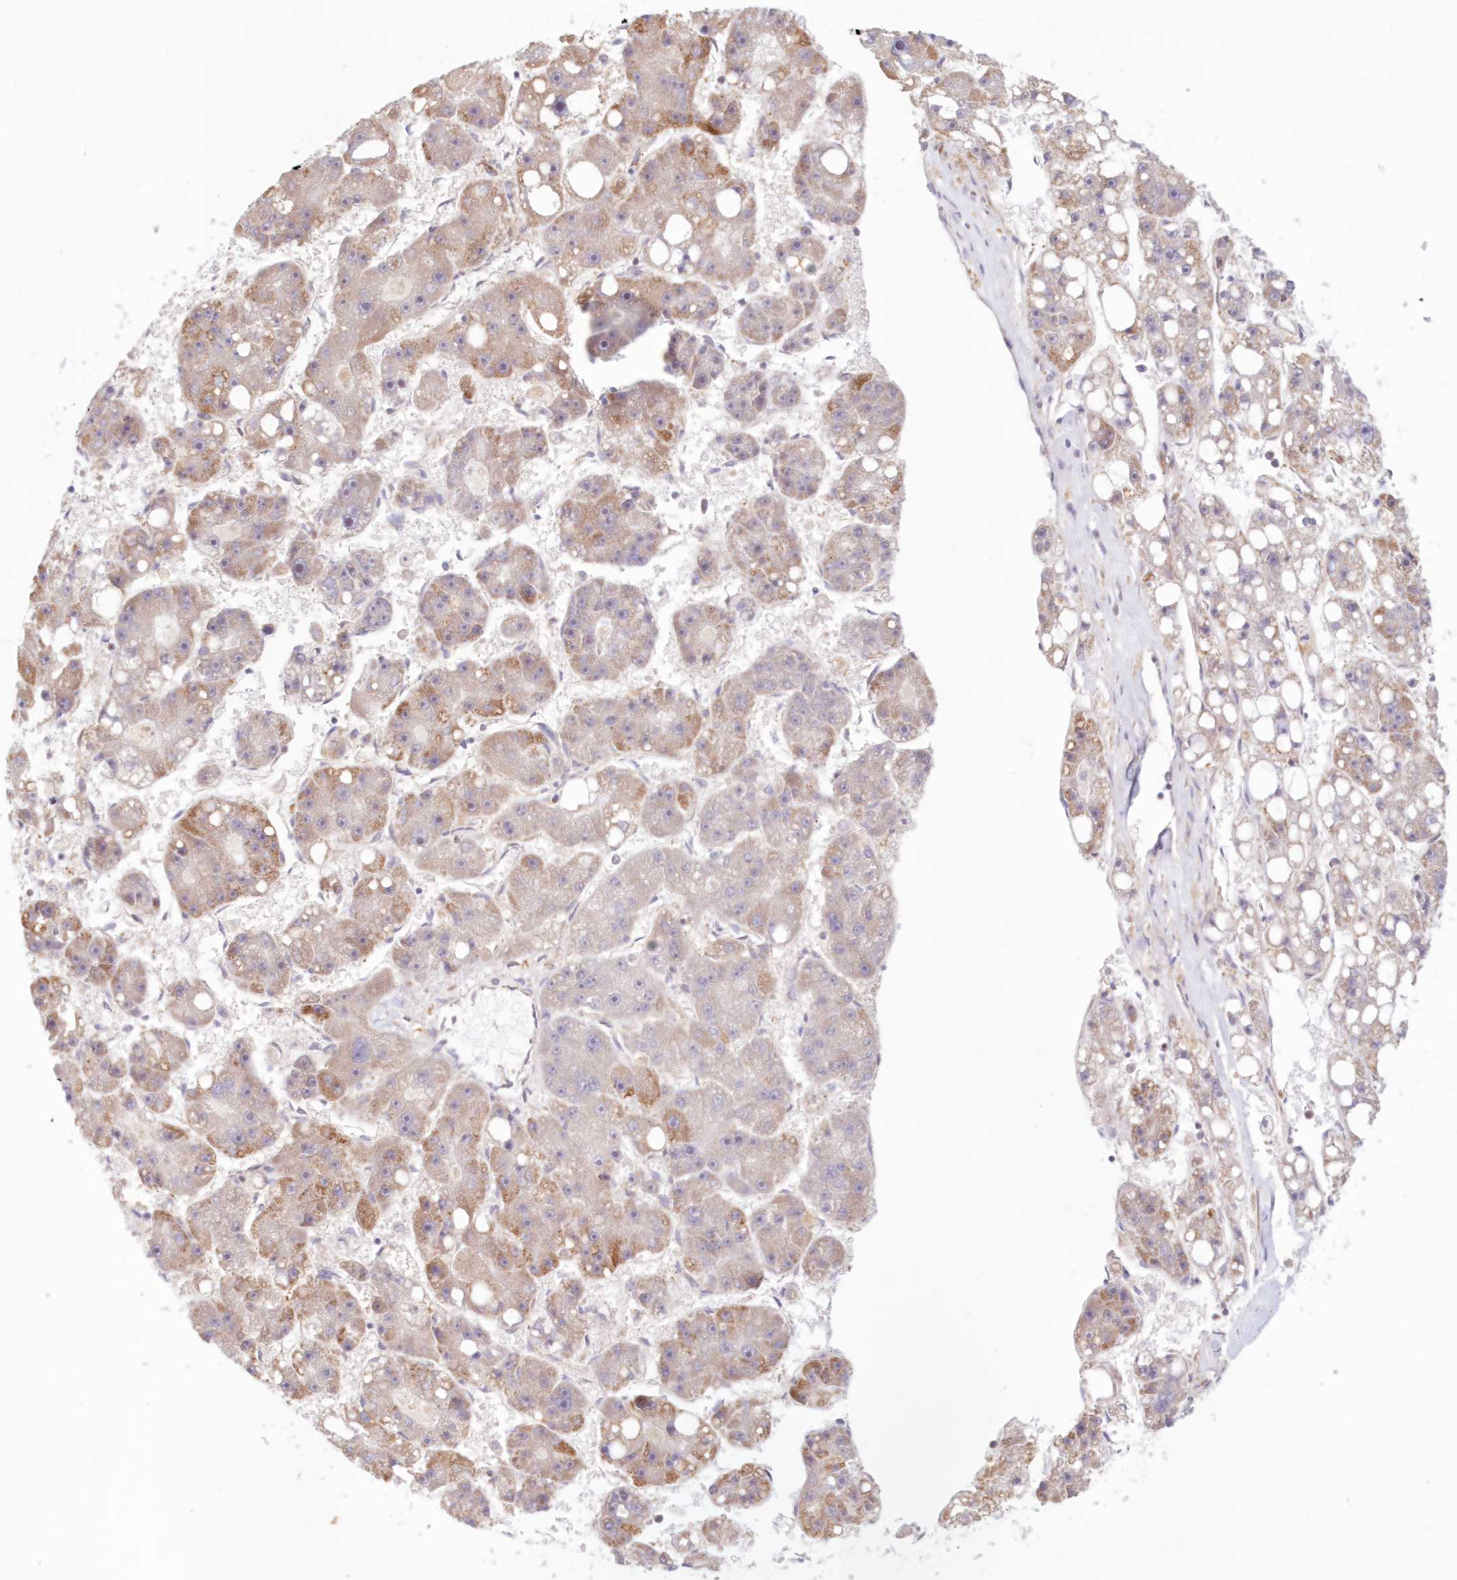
{"staining": {"intensity": "weak", "quantity": "25%-75%", "location": "cytoplasmic/membranous"}, "tissue": "liver cancer", "cell_type": "Tumor cells", "image_type": "cancer", "snomed": [{"axis": "morphology", "description": "Carcinoma, Hepatocellular, NOS"}, {"axis": "topography", "description": "Liver"}], "caption": "Protein staining of liver cancer tissue exhibits weak cytoplasmic/membranous positivity in approximately 25%-75% of tumor cells.", "gene": "PCYOX1L", "patient": {"sex": "female", "age": 61}}